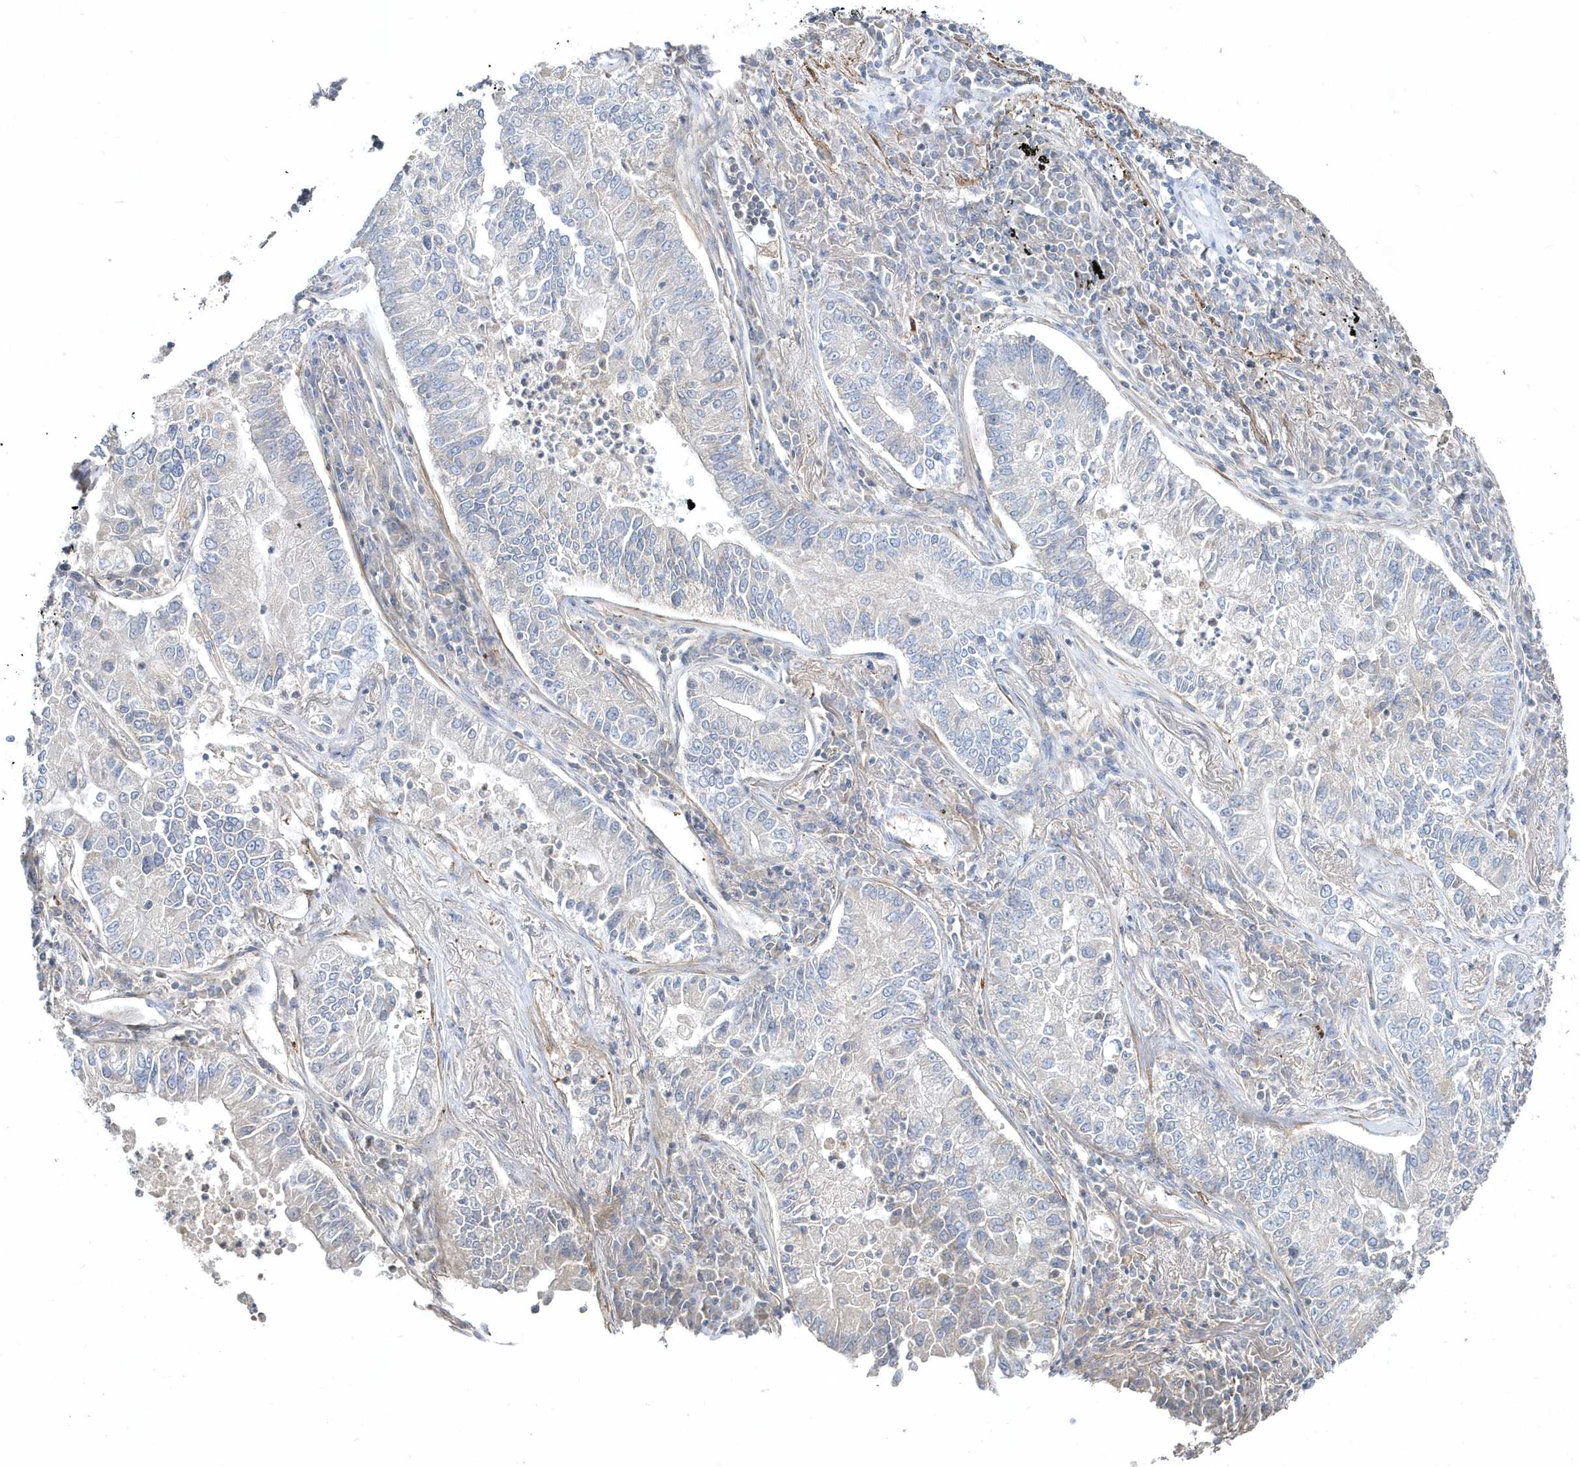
{"staining": {"intensity": "negative", "quantity": "none", "location": "none"}, "tissue": "lung cancer", "cell_type": "Tumor cells", "image_type": "cancer", "snomed": [{"axis": "morphology", "description": "Adenocarcinoma, NOS"}, {"axis": "topography", "description": "Lung"}], "caption": "Immunohistochemical staining of adenocarcinoma (lung) reveals no significant staining in tumor cells.", "gene": "LEXM", "patient": {"sex": "male", "age": 49}}